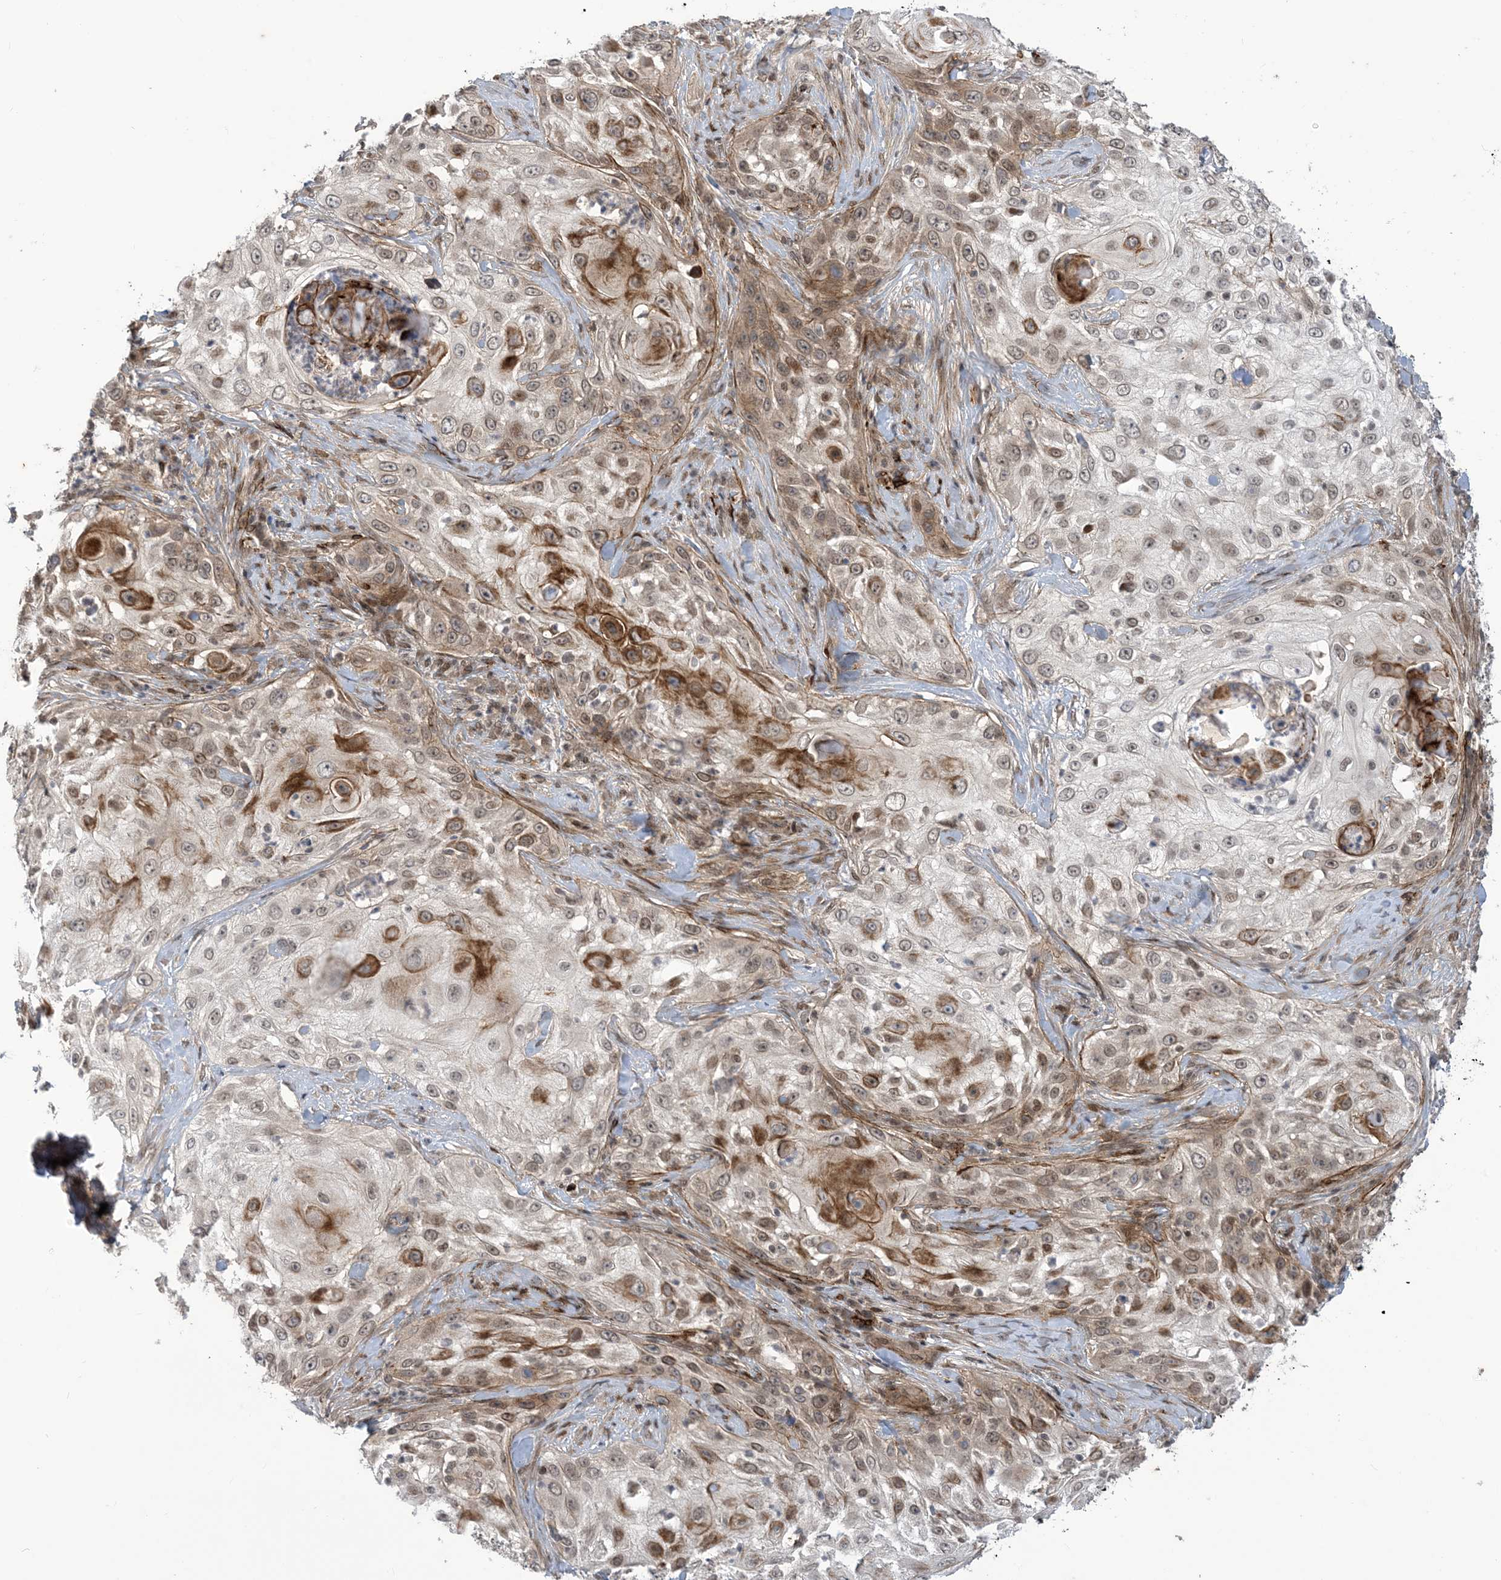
{"staining": {"intensity": "moderate", "quantity": "25%-75%", "location": "cytoplasmic/membranous,nuclear"}, "tissue": "skin cancer", "cell_type": "Tumor cells", "image_type": "cancer", "snomed": [{"axis": "morphology", "description": "Squamous cell carcinoma, NOS"}, {"axis": "topography", "description": "Skin"}], "caption": "The micrograph shows a brown stain indicating the presence of a protein in the cytoplasmic/membranous and nuclear of tumor cells in skin cancer. (Stains: DAB (3,3'-diaminobenzidine) in brown, nuclei in blue, Microscopy: brightfield microscopy at high magnification).", "gene": "LAGE3", "patient": {"sex": "female", "age": 44}}